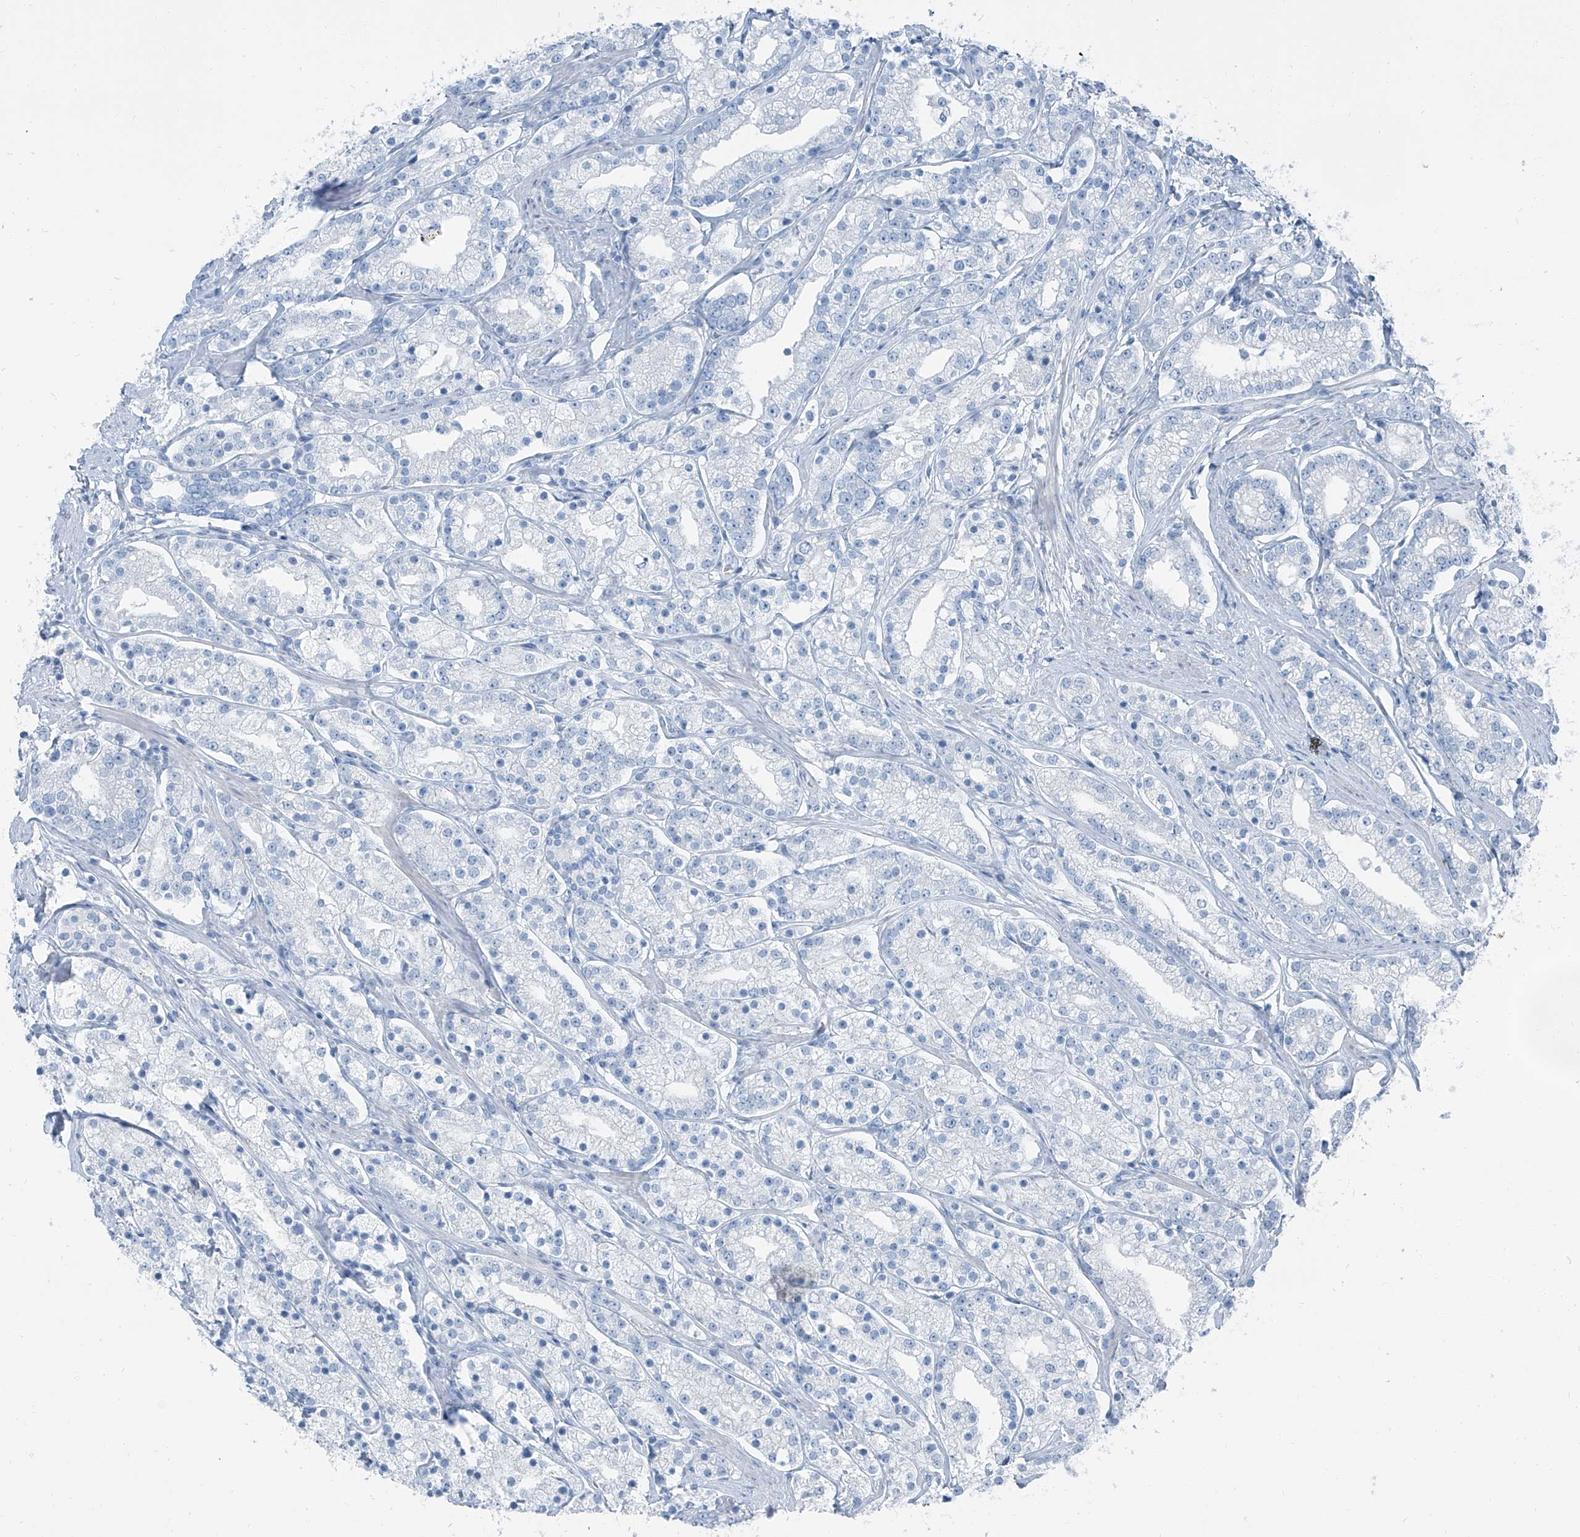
{"staining": {"intensity": "negative", "quantity": "none", "location": "none"}, "tissue": "prostate cancer", "cell_type": "Tumor cells", "image_type": "cancer", "snomed": [{"axis": "morphology", "description": "Adenocarcinoma, High grade"}, {"axis": "topography", "description": "Prostate"}], "caption": "Immunohistochemical staining of prostate adenocarcinoma (high-grade) shows no significant positivity in tumor cells. (DAB (3,3'-diaminobenzidine) IHC visualized using brightfield microscopy, high magnification).", "gene": "RGN", "patient": {"sex": "male", "age": 69}}